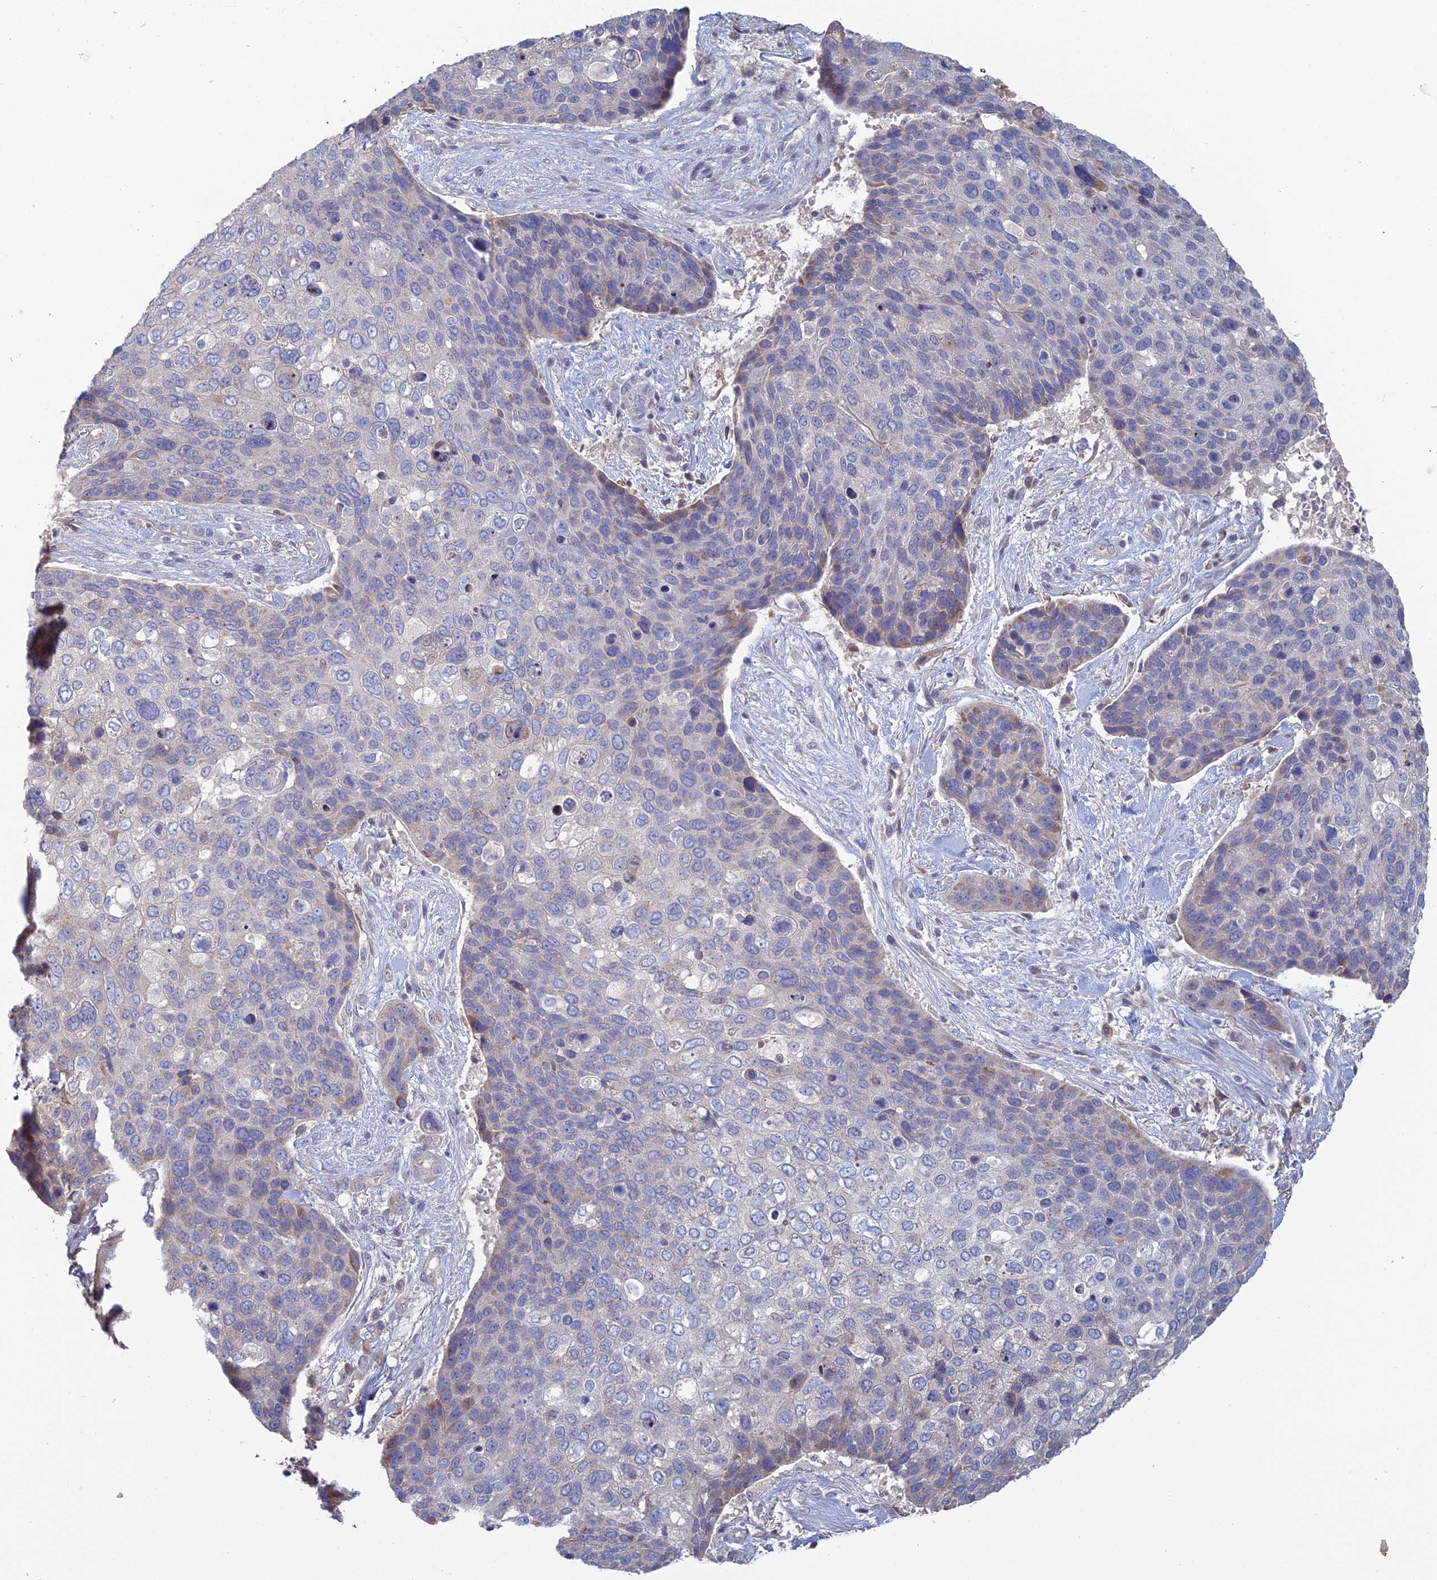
{"staining": {"intensity": "moderate", "quantity": "<25%", "location": "cytoplasmic/membranous,nuclear"}, "tissue": "skin cancer", "cell_type": "Tumor cells", "image_type": "cancer", "snomed": [{"axis": "morphology", "description": "Basal cell carcinoma"}, {"axis": "topography", "description": "Skin"}], "caption": "Protein expression analysis of human skin basal cell carcinoma reveals moderate cytoplasmic/membranous and nuclear positivity in about <25% of tumor cells.", "gene": "ARL16", "patient": {"sex": "female", "age": 74}}